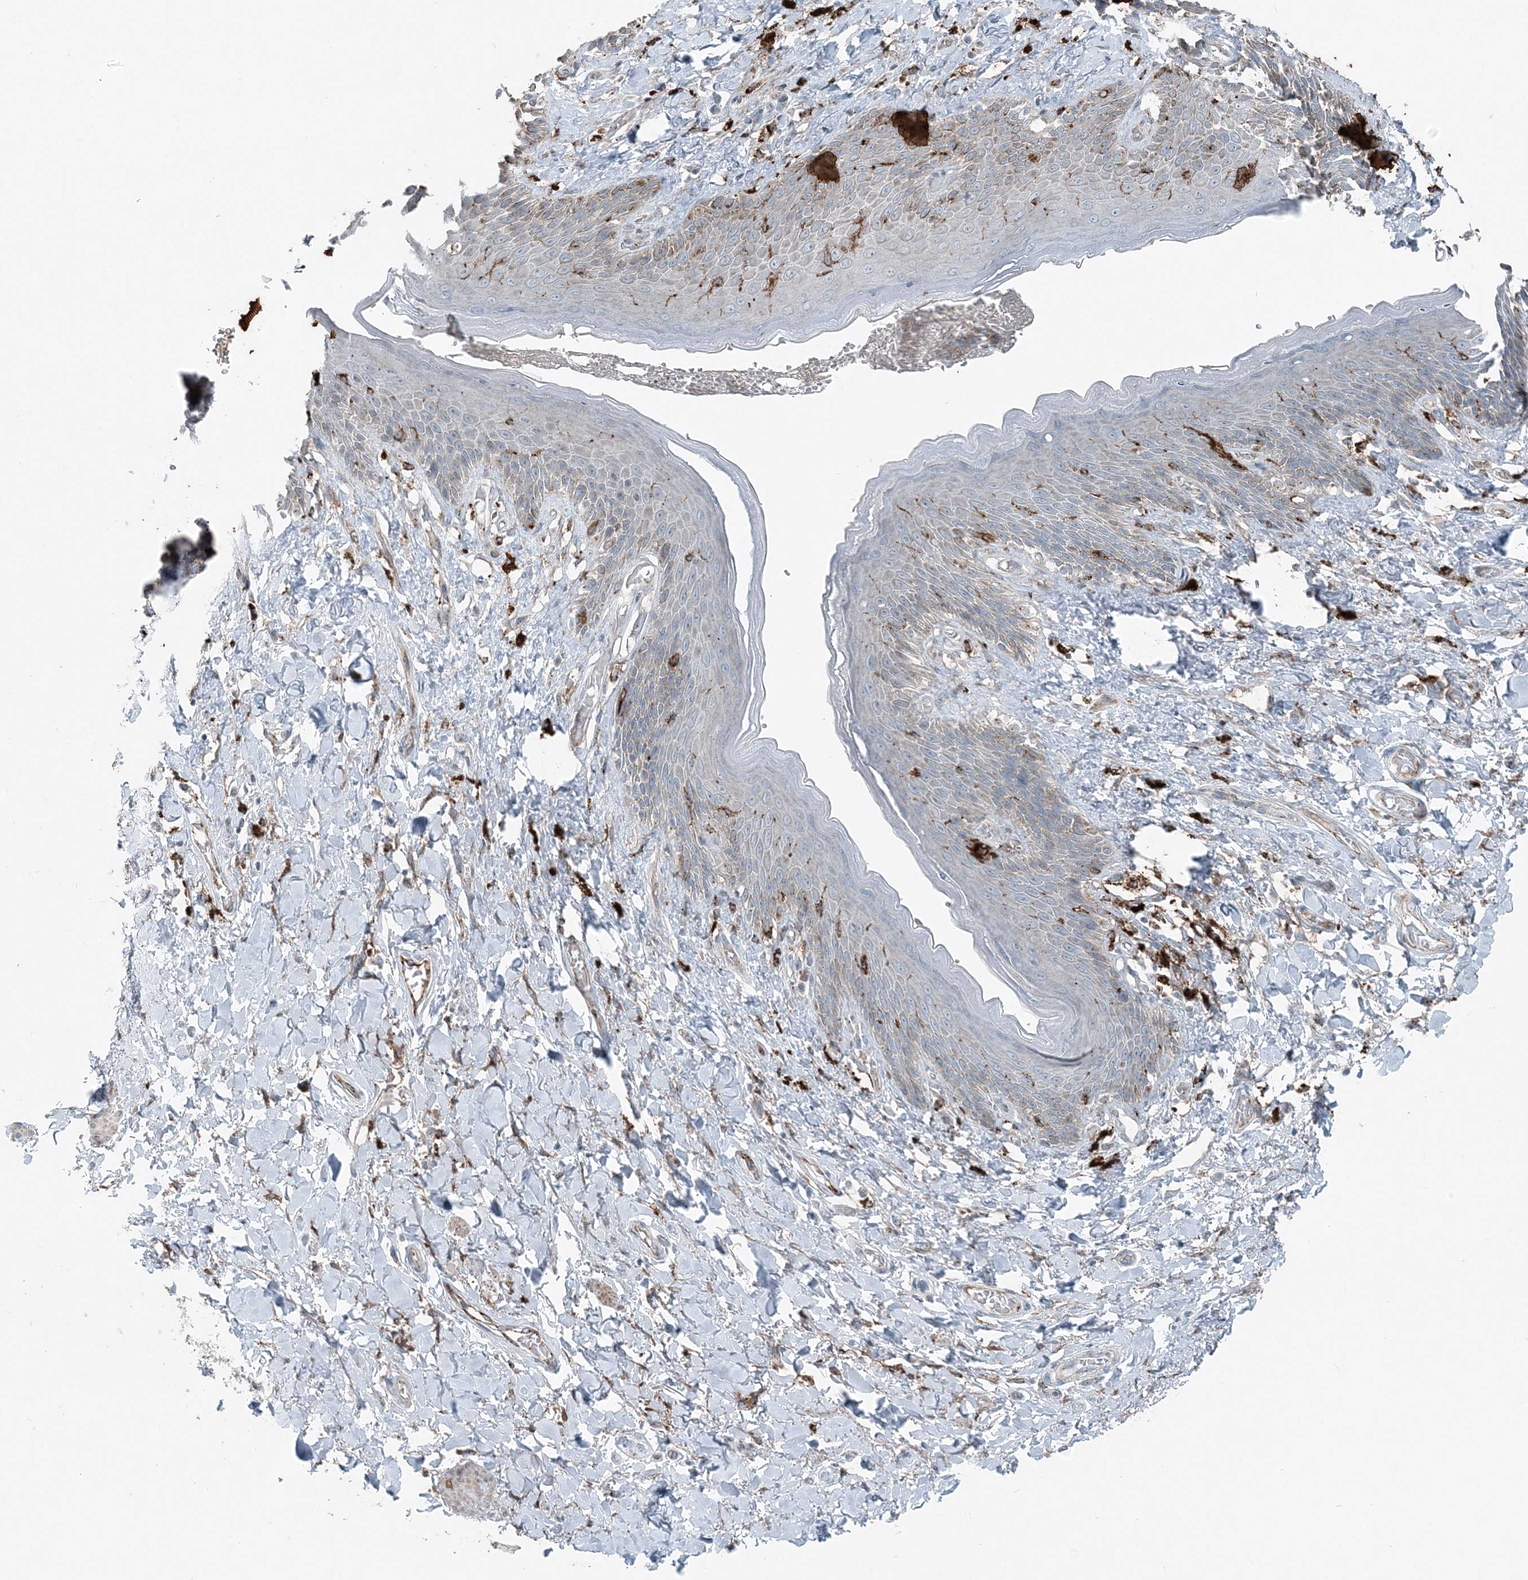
{"staining": {"intensity": "moderate", "quantity": "<25%", "location": "cytoplasmic/membranous"}, "tissue": "skin", "cell_type": "Epidermal cells", "image_type": "normal", "snomed": [{"axis": "morphology", "description": "Normal tissue, NOS"}, {"axis": "topography", "description": "Anal"}], "caption": "Human skin stained for a protein (brown) displays moderate cytoplasmic/membranous positive positivity in about <25% of epidermal cells.", "gene": "KY", "patient": {"sex": "female", "age": 78}}